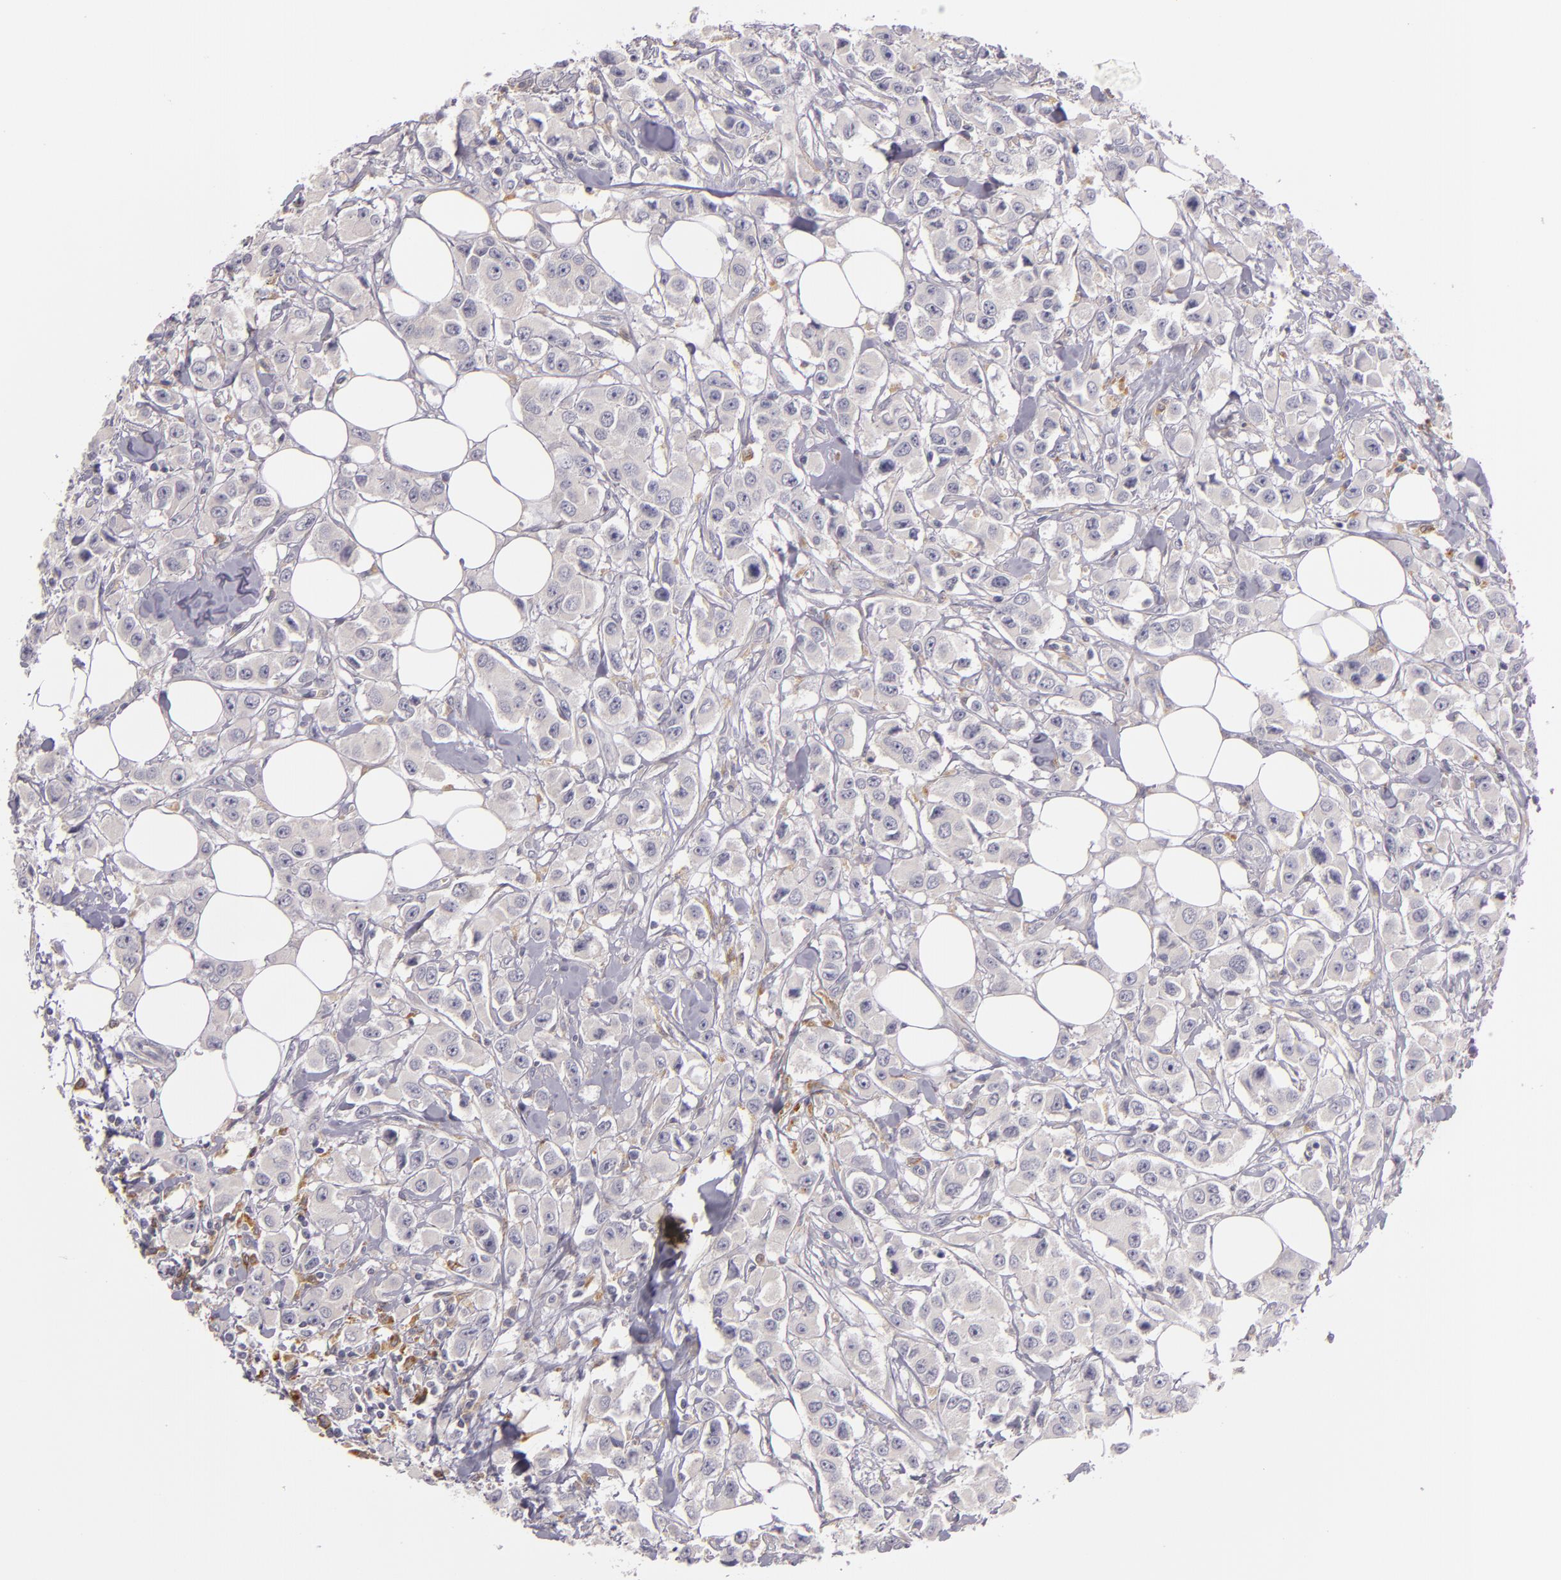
{"staining": {"intensity": "negative", "quantity": "none", "location": "none"}, "tissue": "breast cancer", "cell_type": "Tumor cells", "image_type": "cancer", "snomed": [{"axis": "morphology", "description": "Duct carcinoma"}, {"axis": "topography", "description": "Breast"}], "caption": "High magnification brightfield microscopy of breast cancer (infiltrating ductal carcinoma) stained with DAB (brown) and counterstained with hematoxylin (blue): tumor cells show no significant staining. (DAB (3,3'-diaminobenzidine) IHC visualized using brightfield microscopy, high magnification).", "gene": "TLR8", "patient": {"sex": "female", "age": 58}}